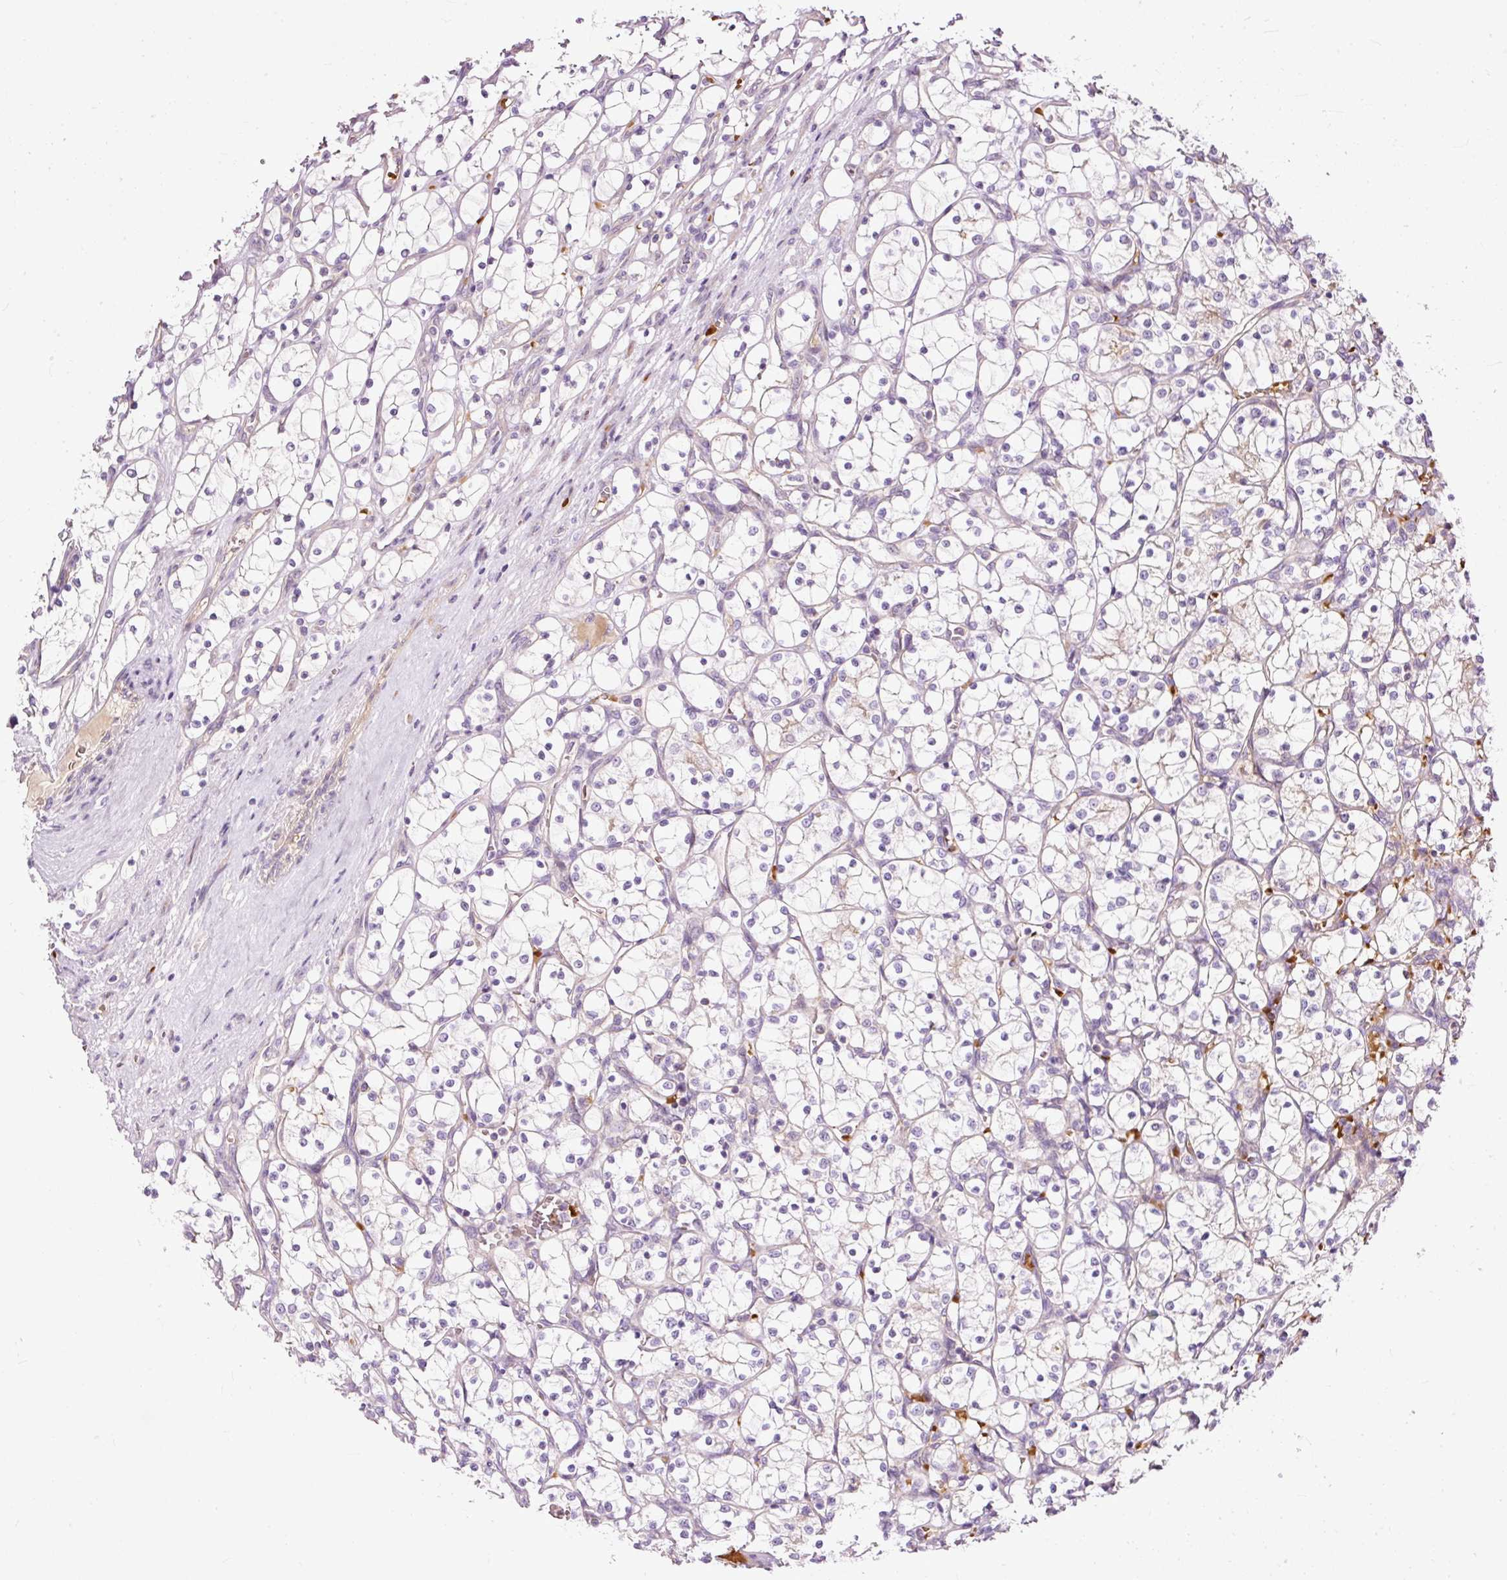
{"staining": {"intensity": "negative", "quantity": "none", "location": "none"}, "tissue": "renal cancer", "cell_type": "Tumor cells", "image_type": "cancer", "snomed": [{"axis": "morphology", "description": "Adenocarcinoma, NOS"}, {"axis": "topography", "description": "Kidney"}], "caption": "Micrograph shows no protein staining in tumor cells of adenocarcinoma (renal) tissue. (Brightfield microscopy of DAB immunohistochemistry (IHC) at high magnification).", "gene": "USHBP1", "patient": {"sex": "female", "age": 69}}